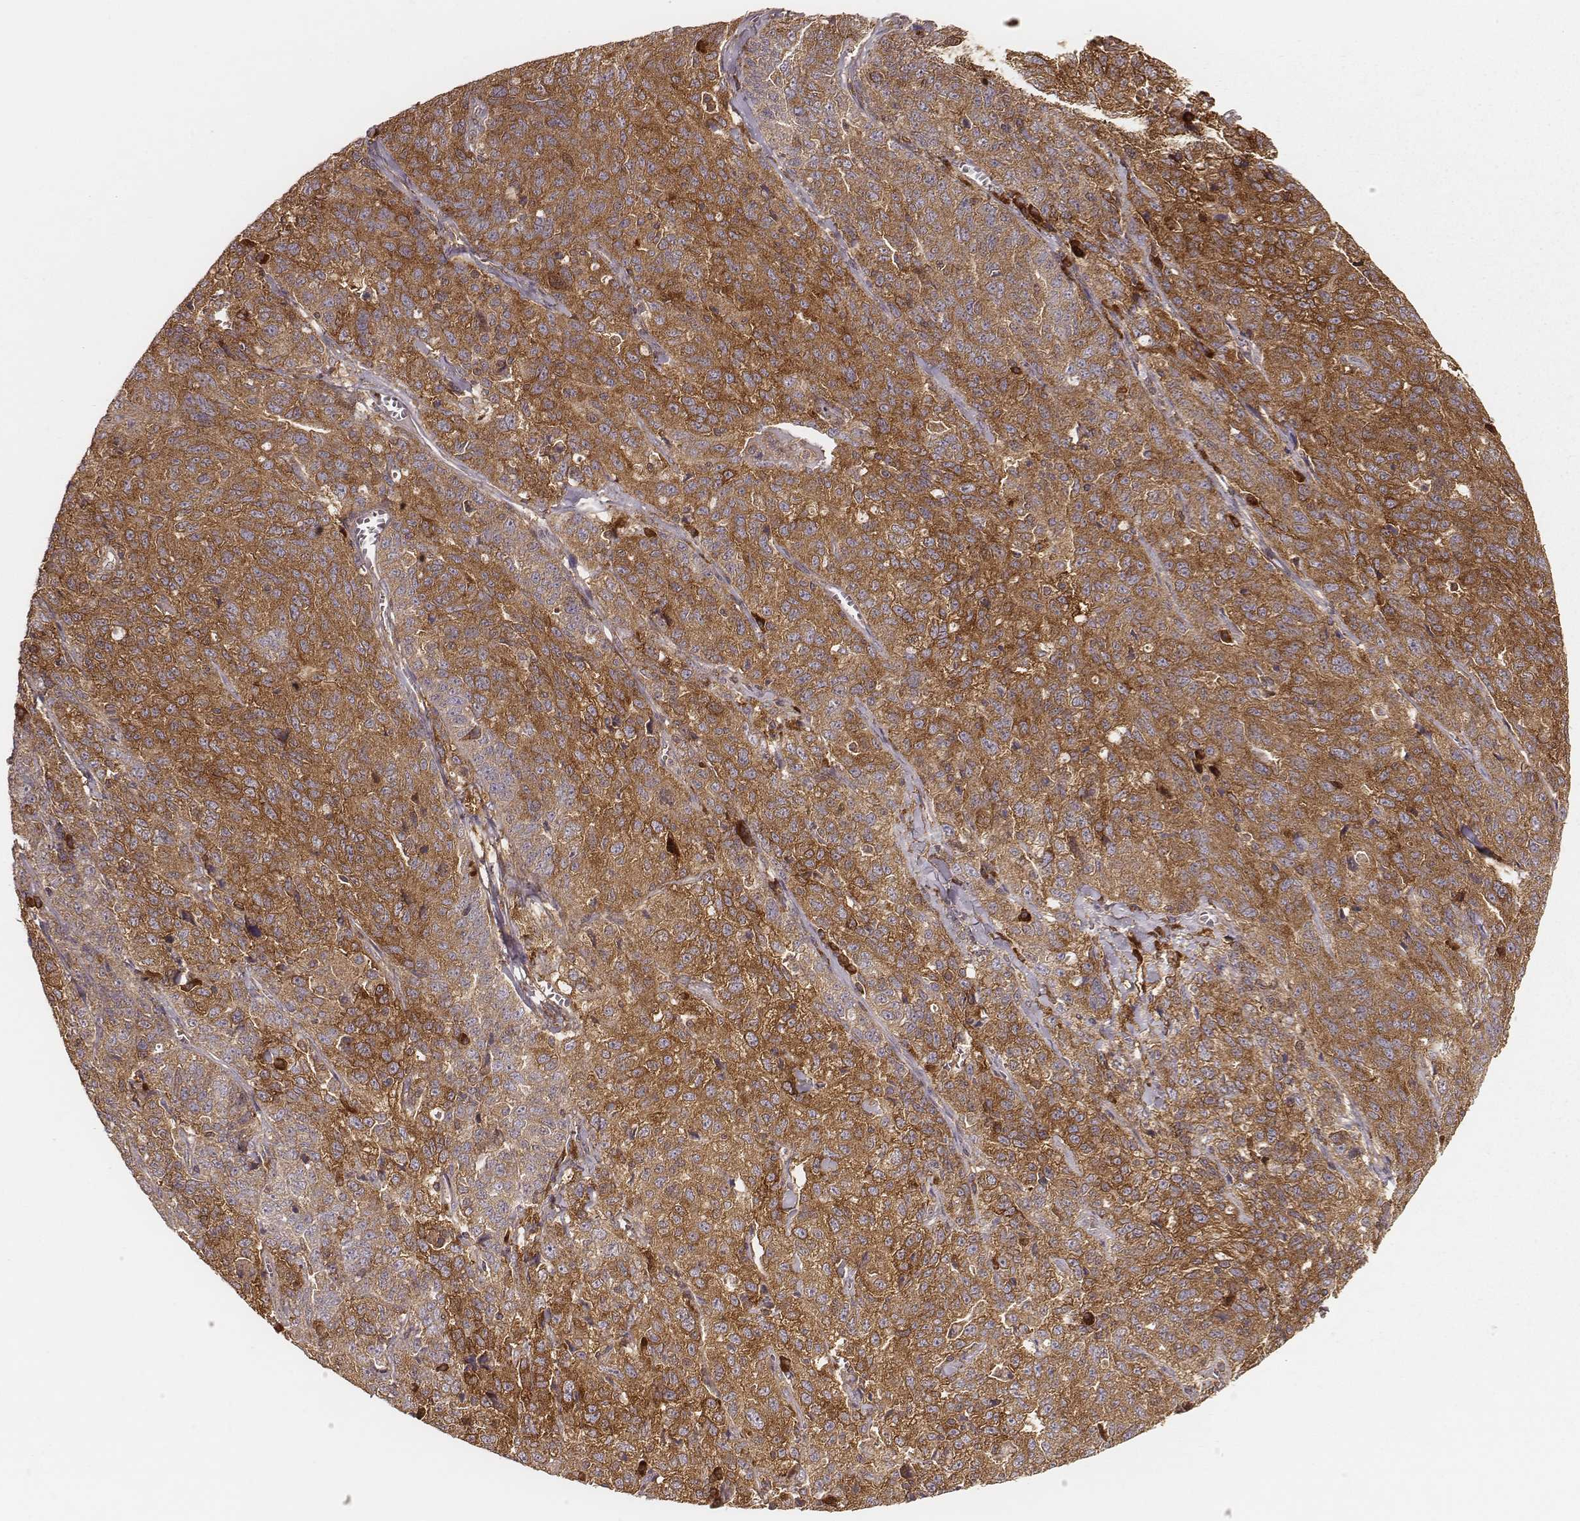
{"staining": {"intensity": "moderate", "quantity": ">75%", "location": "cytoplasmic/membranous"}, "tissue": "ovarian cancer", "cell_type": "Tumor cells", "image_type": "cancer", "snomed": [{"axis": "morphology", "description": "Cystadenocarcinoma, serous, NOS"}, {"axis": "topography", "description": "Ovary"}], "caption": "Immunohistochemical staining of human serous cystadenocarcinoma (ovarian) displays medium levels of moderate cytoplasmic/membranous positivity in about >75% of tumor cells.", "gene": "CARS1", "patient": {"sex": "female", "age": 71}}